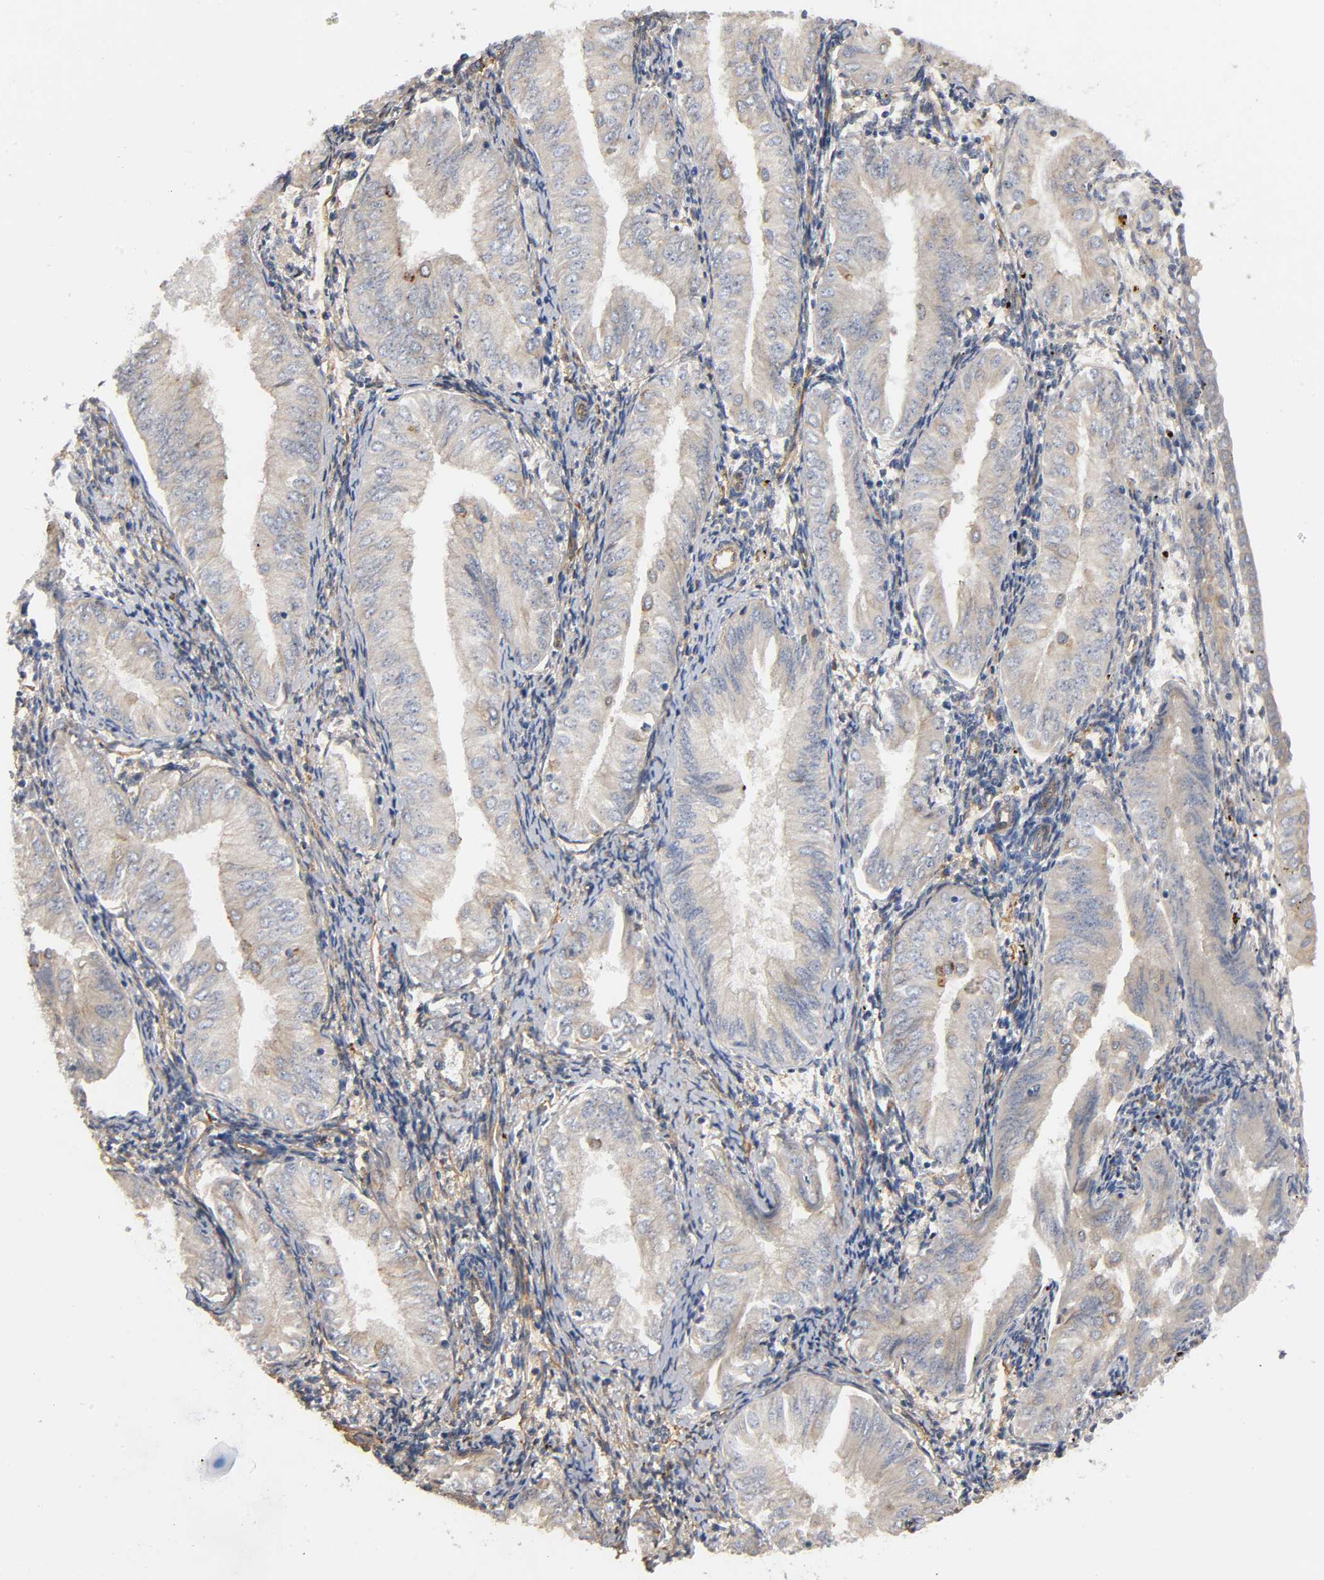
{"staining": {"intensity": "negative", "quantity": "none", "location": "none"}, "tissue": "endometrial cancer", "cell_type": "Tumor cells", "image_type": "cancer", "snomed": [{"axis": "morphology", "description": "Adenocarcinoma, NOS"}, {"axis": "topography", "description": "Endometrium"}], "caption": "An immunohistochemistry (IHC) image of endometrial adenocarcinoma is shown. There is no staining in tumor cells of endometrial adenocarcinoma. The staining is performed using DAB brown chromogen with nuclei counter-stained in using hematoxylin.", "gene": "MARS1", "patient": {"sex": "female", "age": 53}}